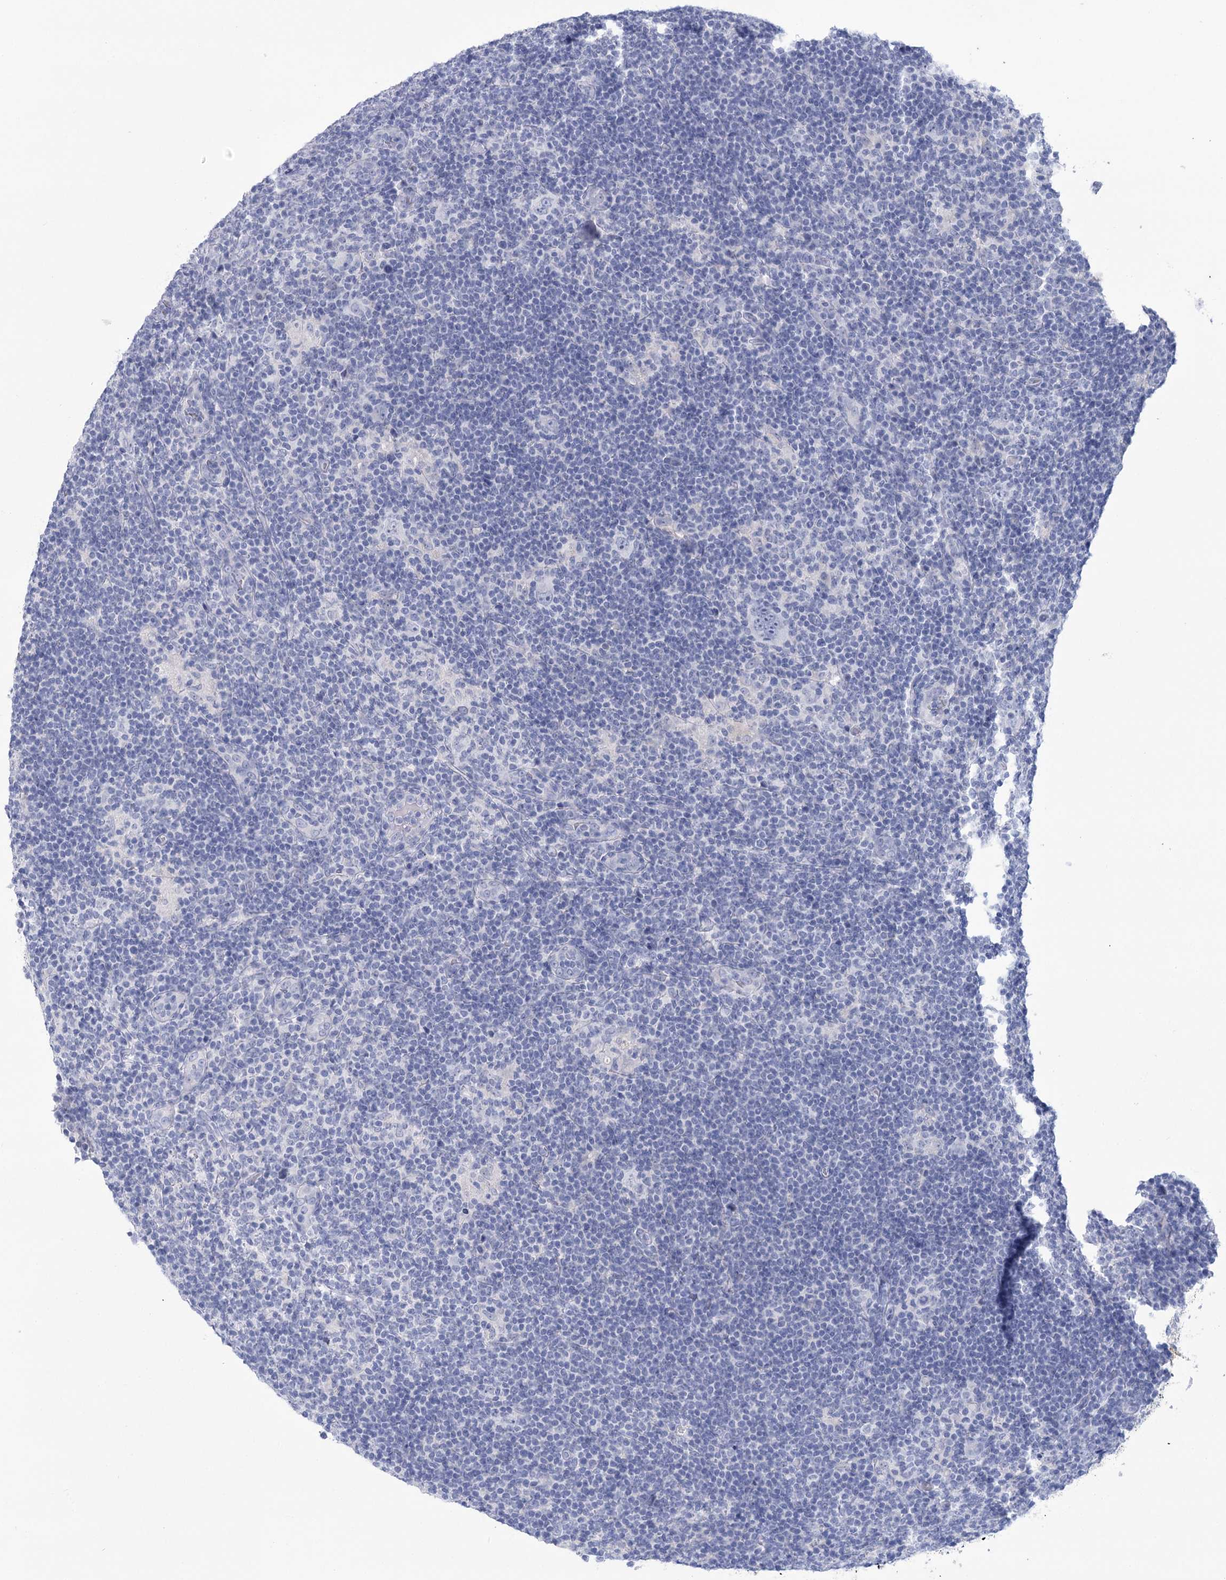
{"staining": {"intensity": "negative", "quantity": "none", "location": "none"}, "tissue": "lymphoma", "cell_type": "Tumor cells", "image_type": "cancer", "snomed": [{"axis": "morphology", "description": "Hodgkin's disease, NOS"}, {"axis": "topography", "description": "Lymph node"}], "caption": "IHC of lymphoma exhibits no staining in tumor cells.", "gene": "PBLD", "patient": {"sex": "female", "age": 57}}